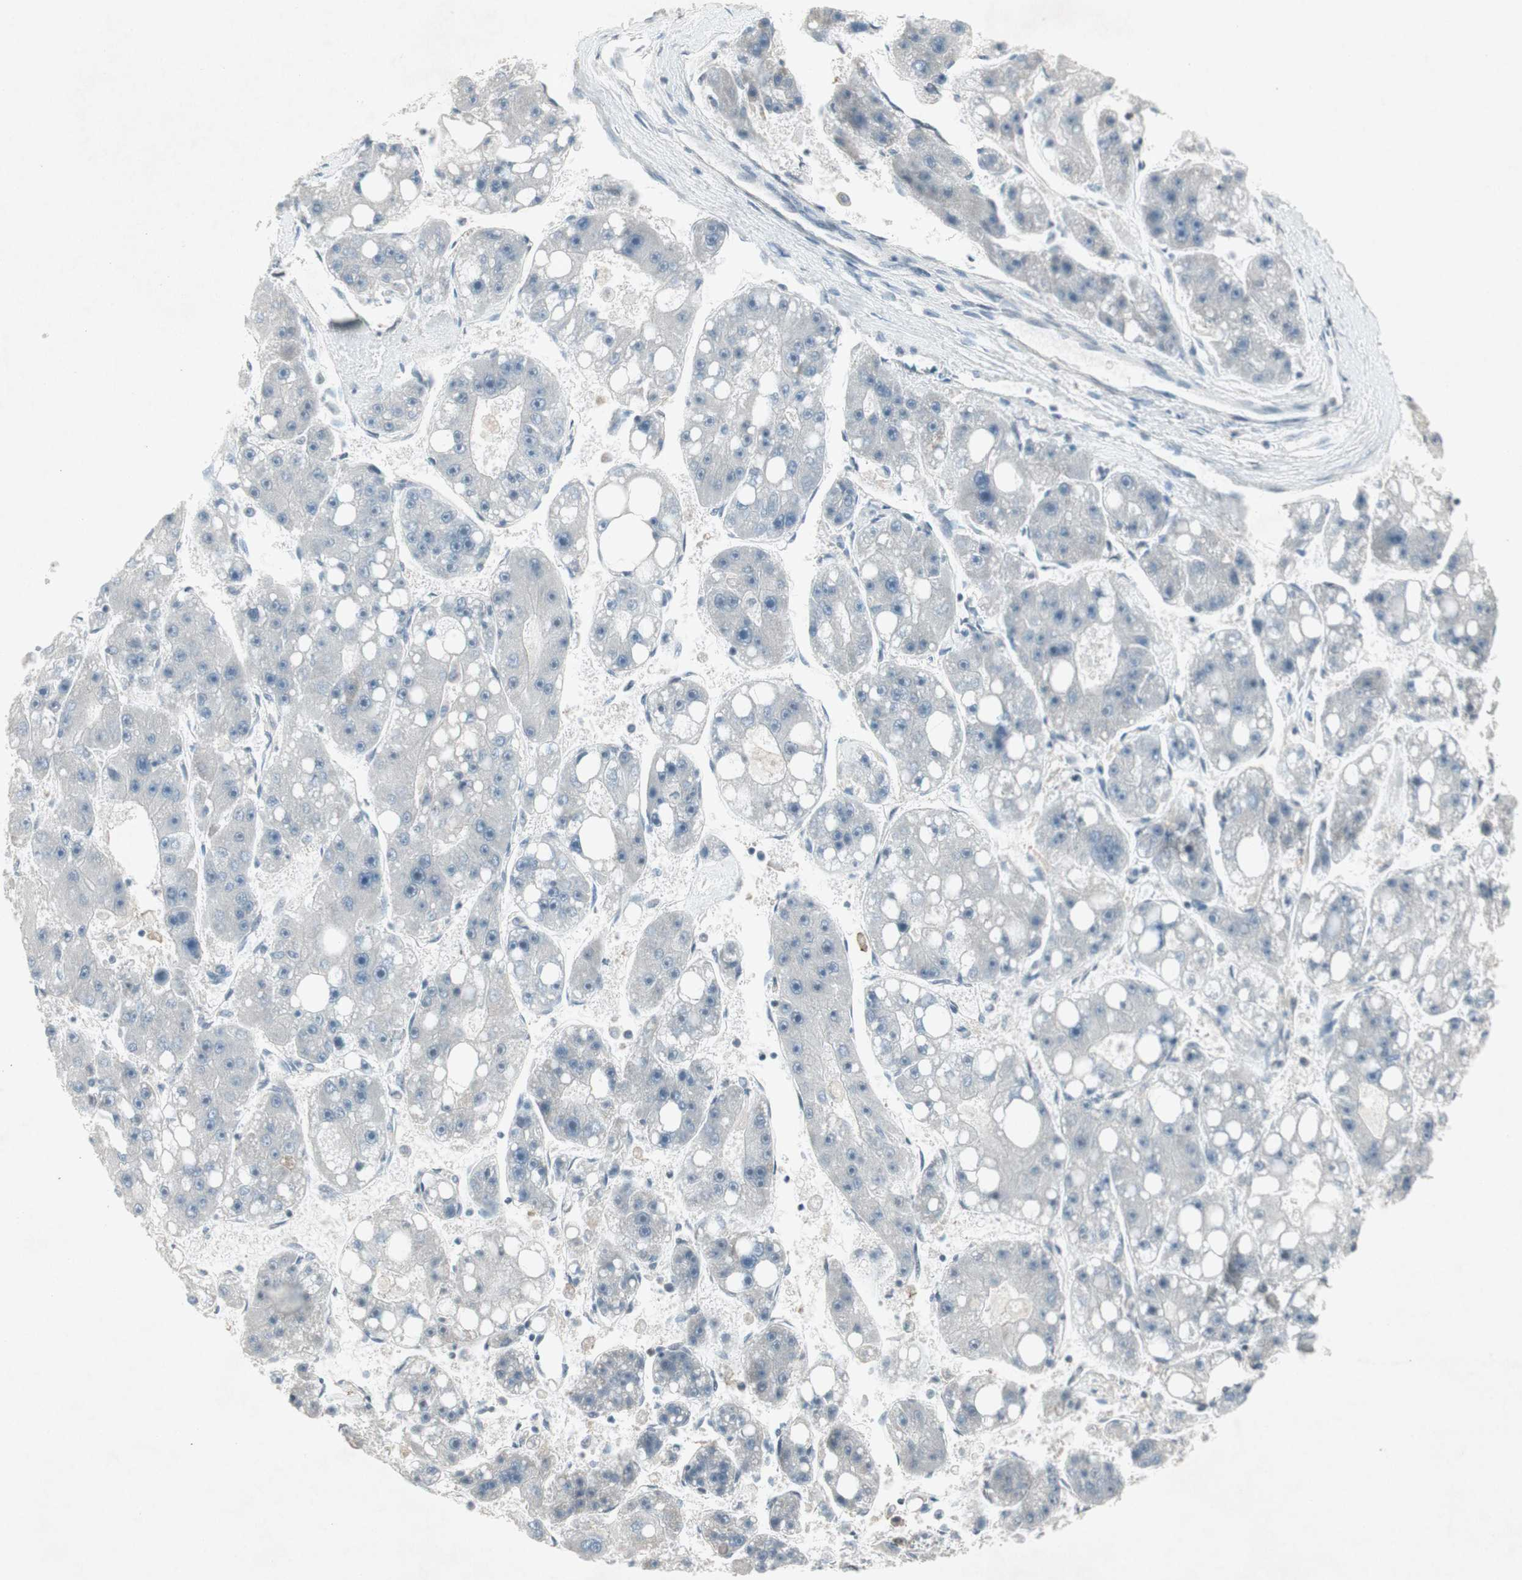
{"staining": {"intensity": "negative", "quantity": "none", "location": "none"}, "tissue": "liver cancer", "cell_type": "Tumor cells", "image_type": "cancer", "snomed": [{"axis": "morphology", "description": "Carcinoma, Hepatocellular, NOS"}, {"axis": "topography", "description": "Liver"}], "caption": "Tumor cells show no significant positivity in hepatocellular carcinoma (liver).", "gene": "ARG2", "patient": {"sex": "female", "age": 61}}